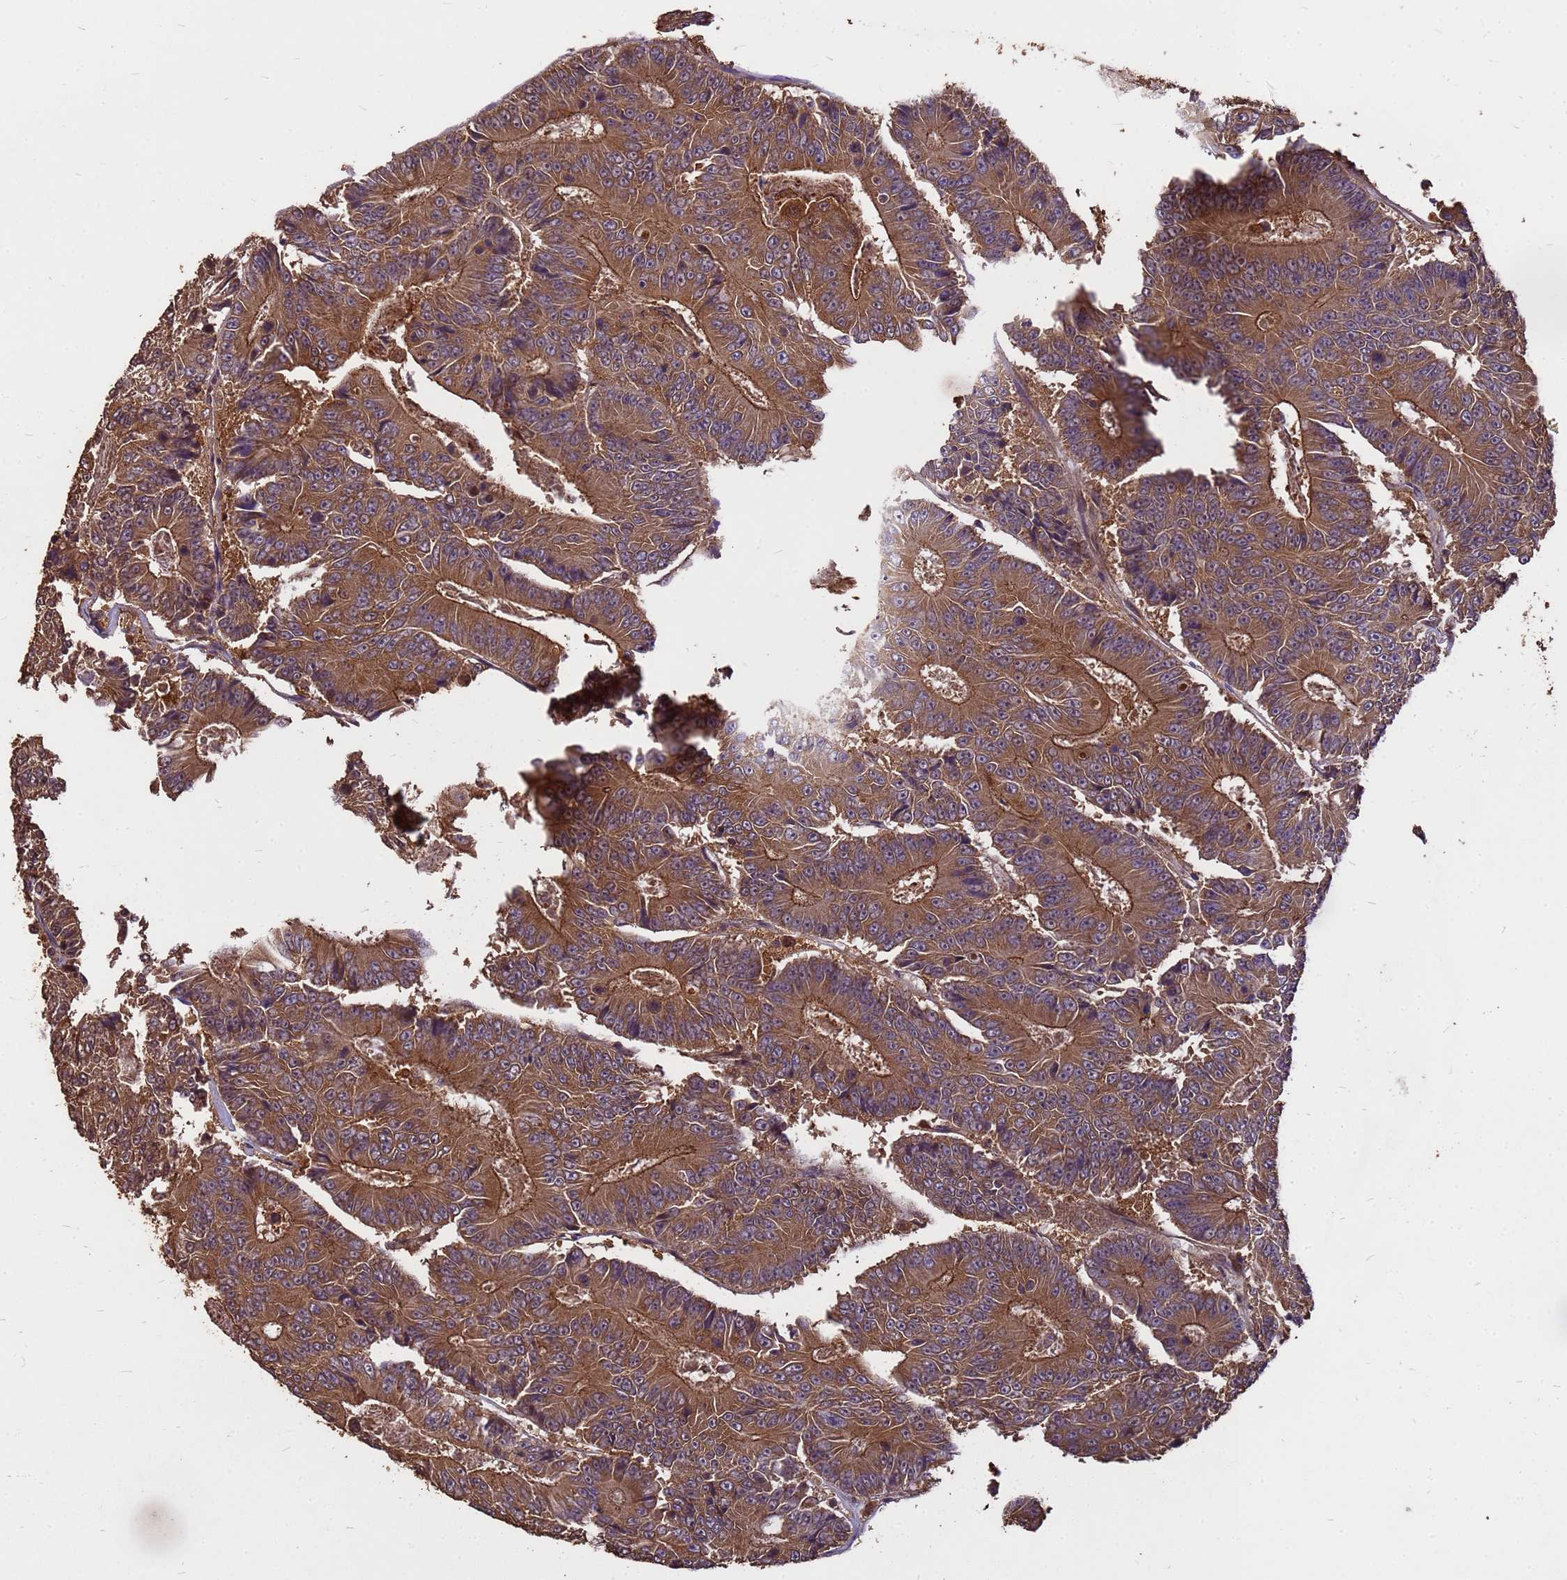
{"staining": {"intensity": "strong", "quantity": ">75%", "location": "cytoplasmic/membranous"}, "tissue": "colorectal cancer", "cell_type": "Tumor cells", "image_type": "cancer", "snomed": [{"axis": "morphology", "description": "Adenocarcinoma, NOS"}, {"axis": "topography", "description": "Colon"}], "caption": "Colorectal adenocarcinoma stained for a protein exhibits strong cytoplasmic/membranous positivity in tumor cells.", "gene": "ZNF618", "patient": {"sex": "male", "age": 83}}